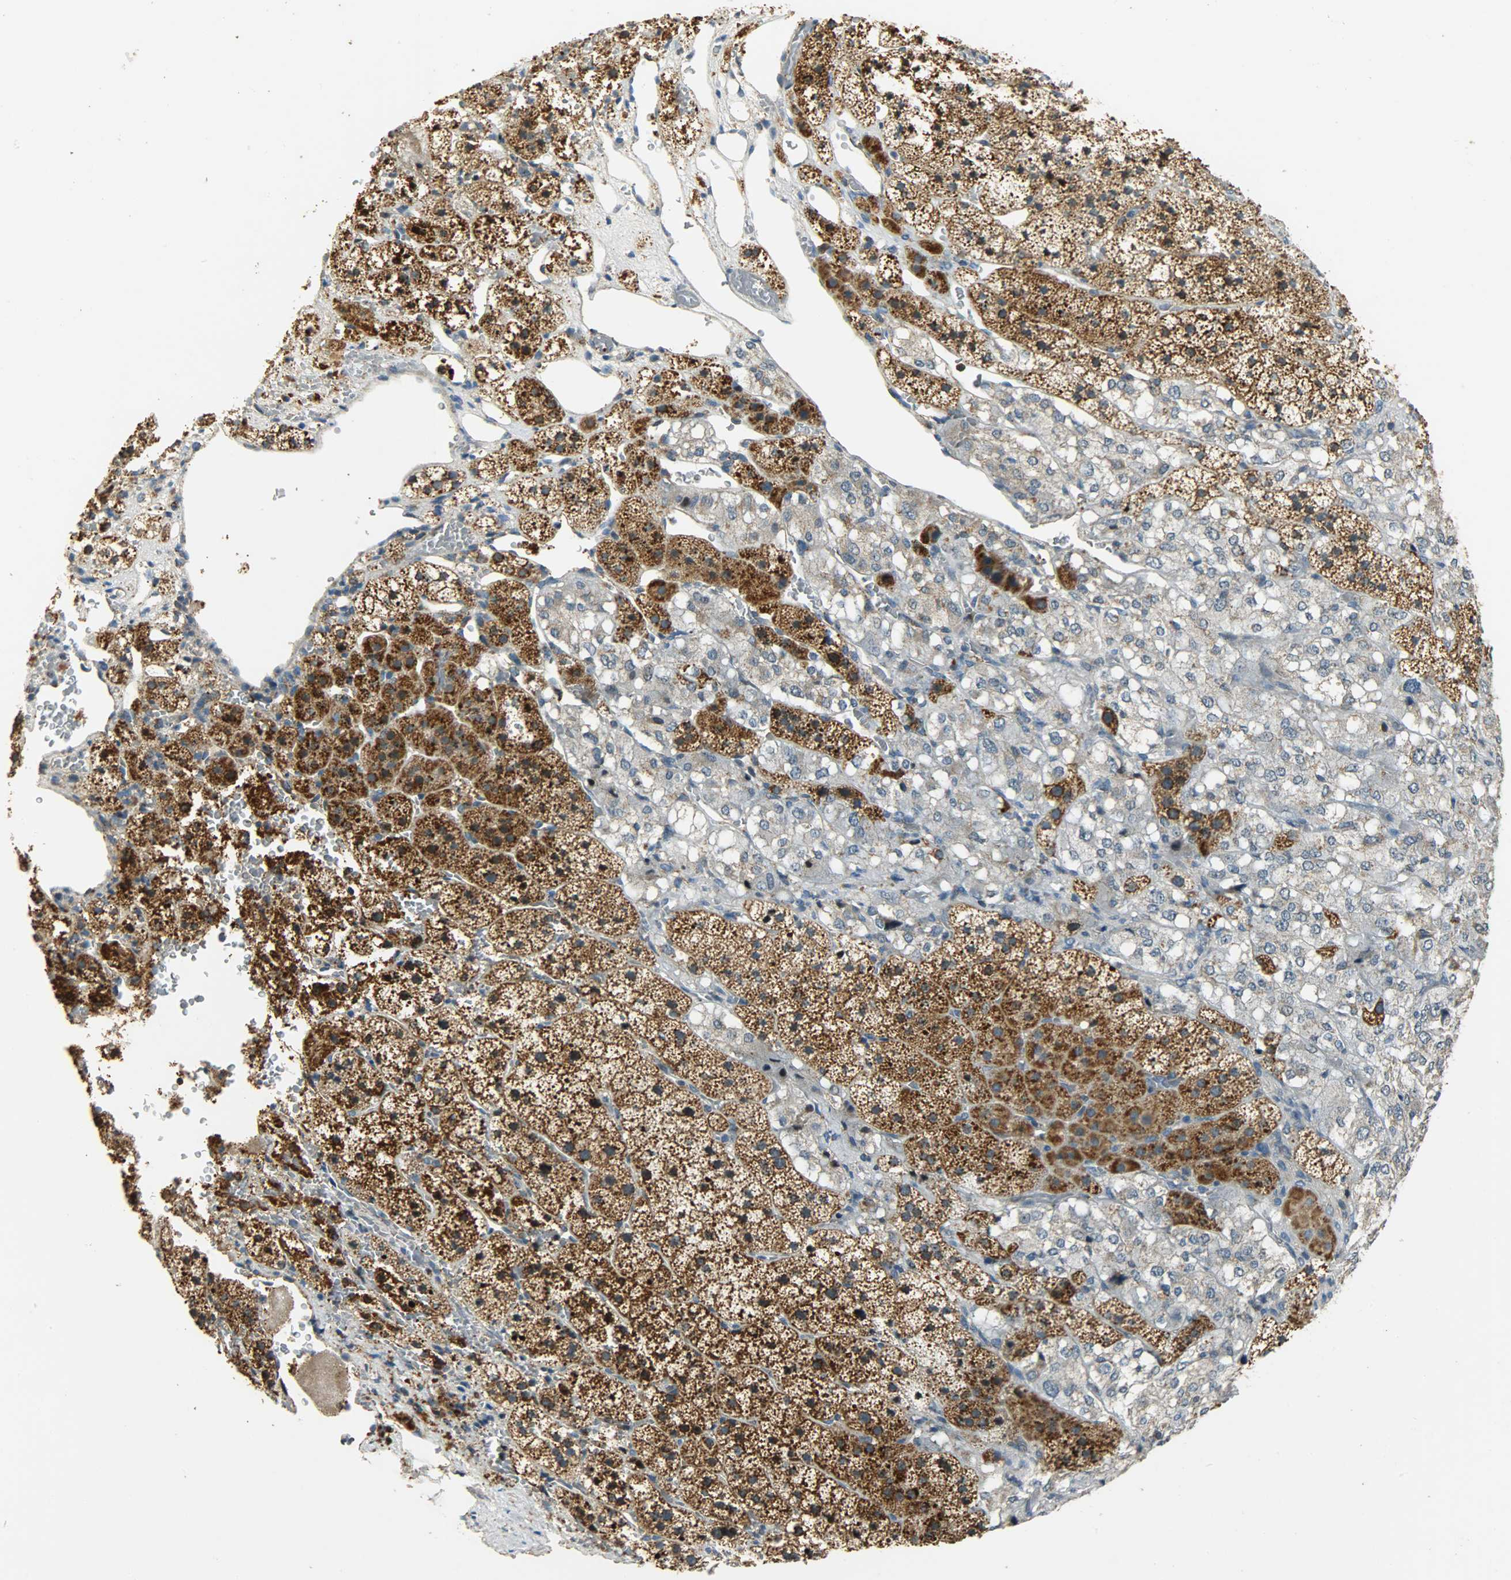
{"staining": {"intensity": "strong", "quantity": ">75%", "location": "cytoplasmic/membranous"}, "tissue": "adrenal gland", "cell_type": "Glandular cells", "image_type": "normal", "snomed": [{"axis": "morphology", "description": "Normal tissue, NOS"}, {"axis": "topography", "description": "Adrenal gland"}], "caption": "Adrenal gland stained for a protein shows strong cytoplasmic/membranous positivity in glandular cells. (Brightfield microscopy of DAB IHC at high magnification).", "gene": "HDHD5", "patient": {"sex": "female", "age": 44}}